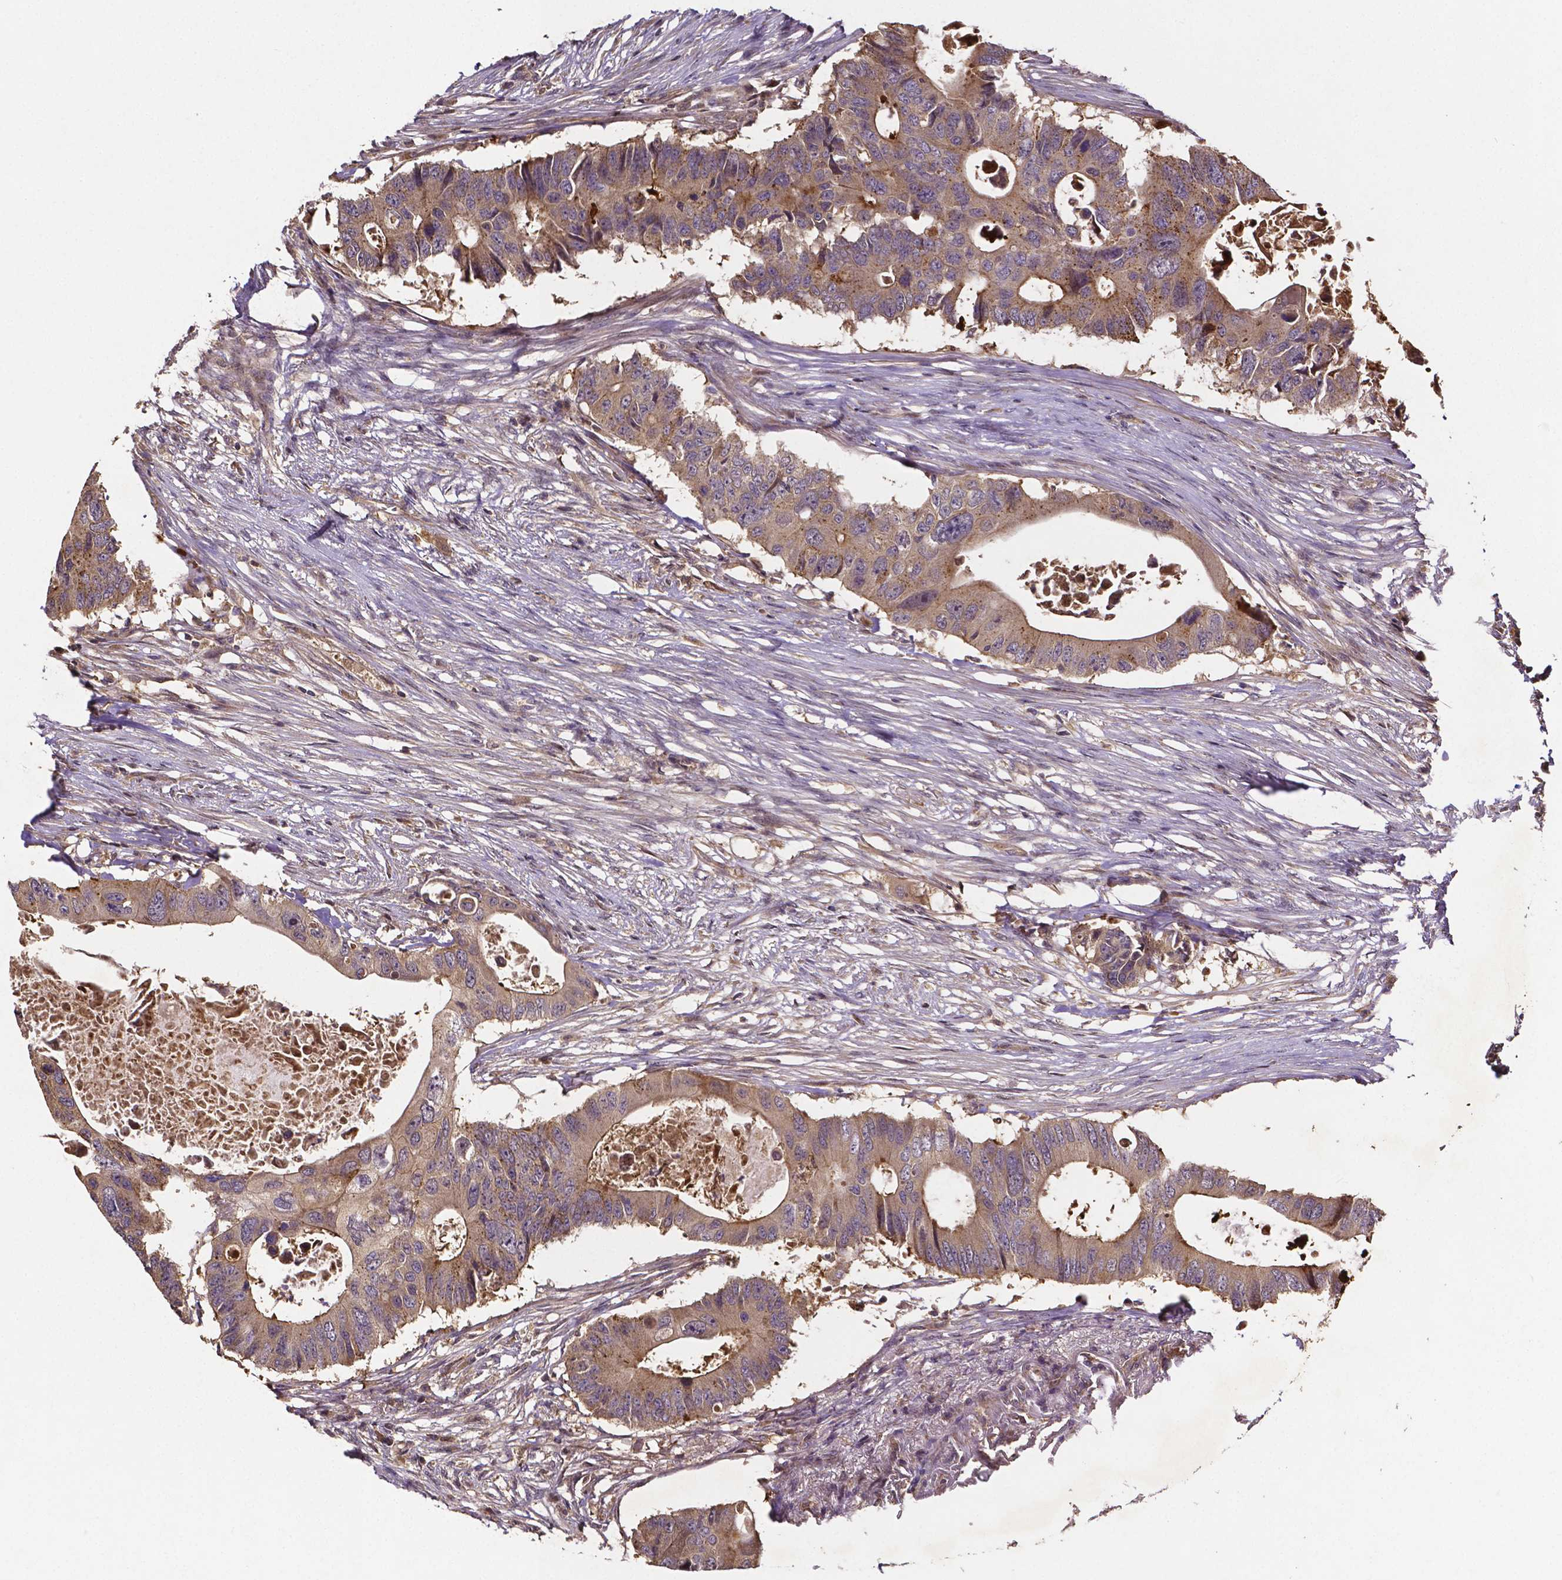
{"staining": {"intensity": "weak", "quantity": ">75%", "location": "cytoplasmic/membranous"}, "tissue": "colorectal cancer", "cell_type": "Tumor cells", "image_type": "cancer", "snomed": [{"axis": "morphology", "description": "Adenocarcinoma, NOS"}, {"axis": "topography", "description": "Colon"}], "caption": "The immunohistochemical stain labels weak cytoplasmic/membranous staining in tumor cells of colorectal cancer (adenocarcinoma) tissue. Nuclei are stained in blue.", "gene": "RNF123", "patient": {"sex": "male", "age": 71}}